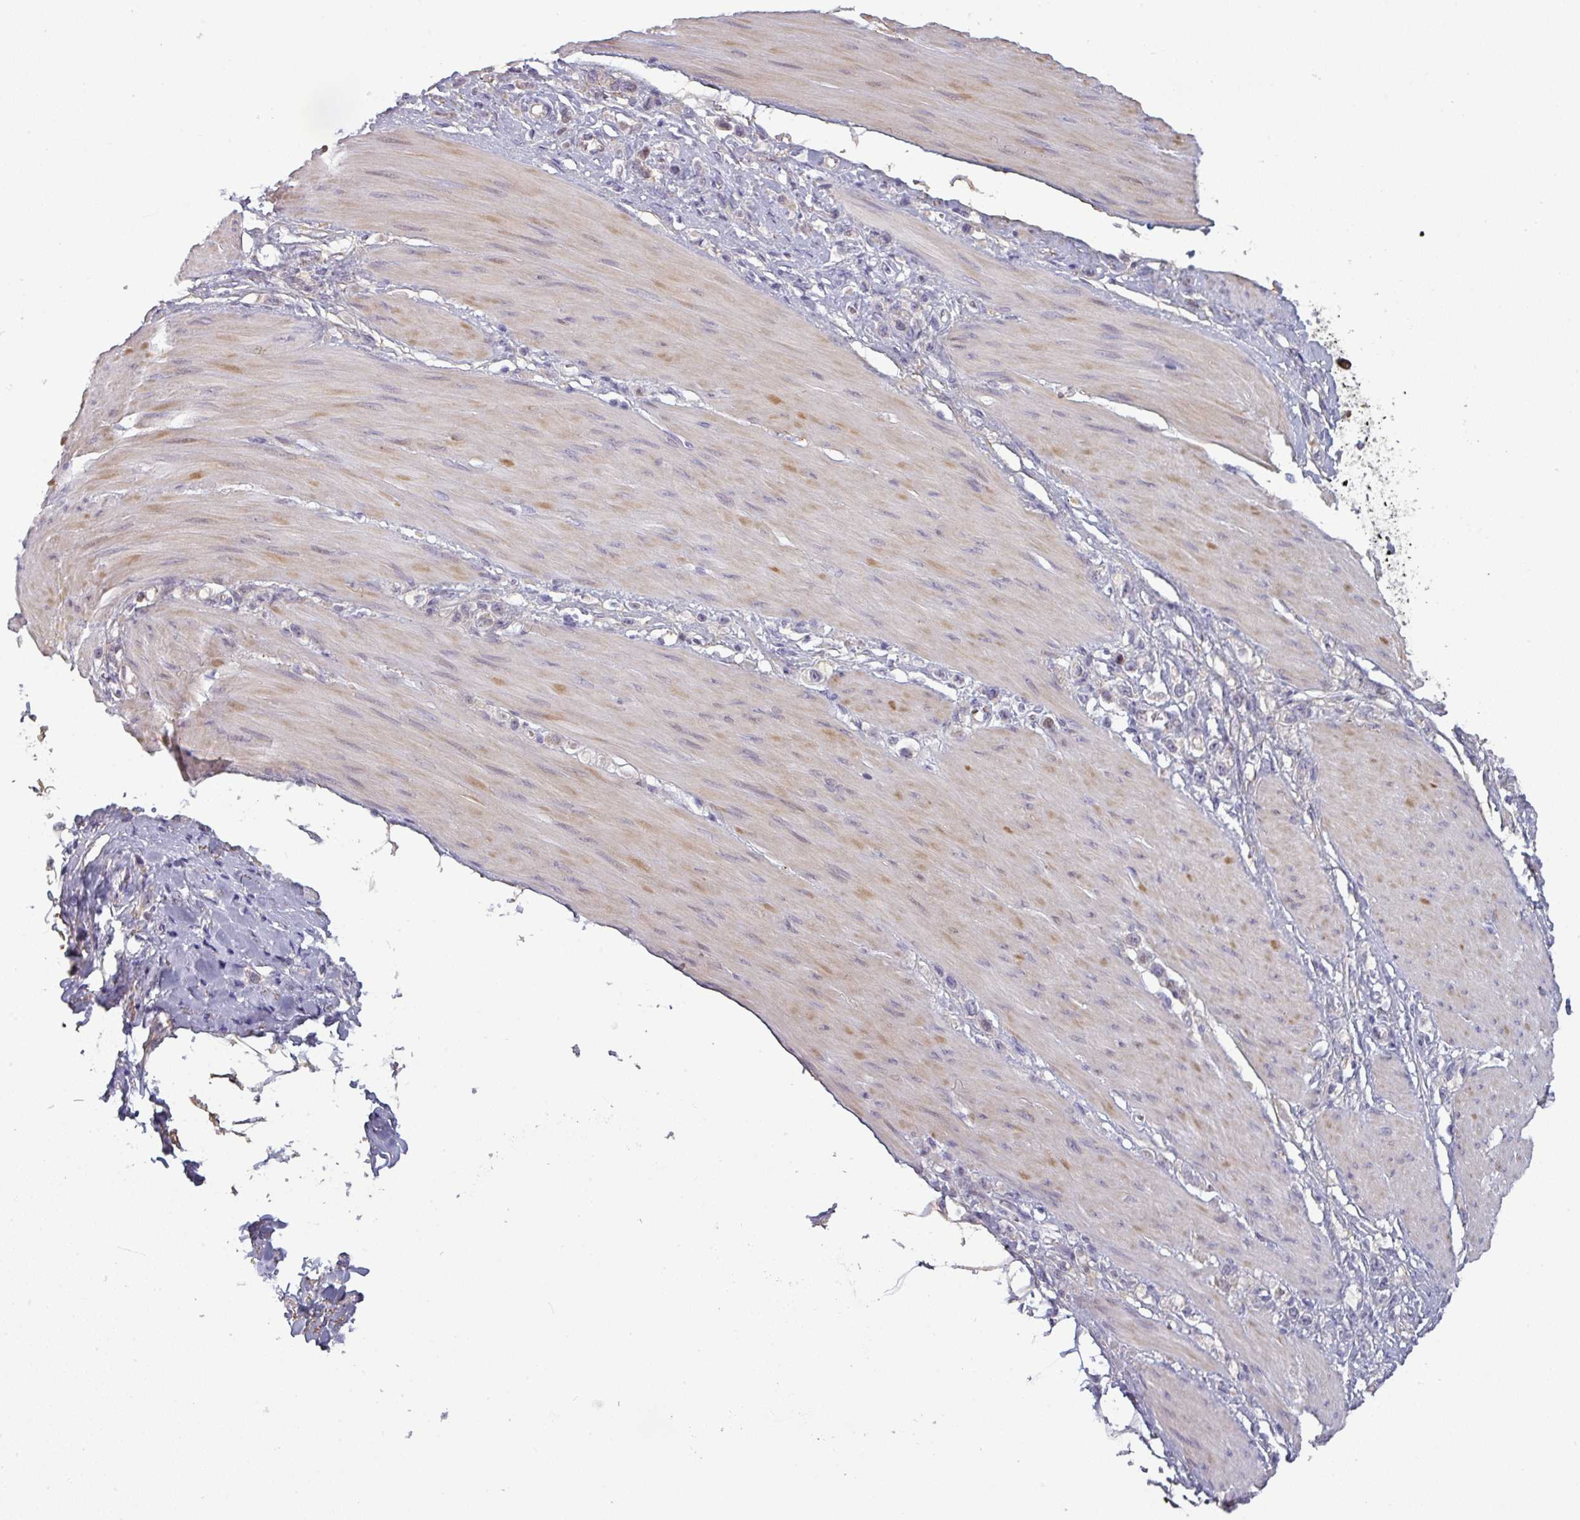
{"staining": {"intensity": "negative", "quantity": "none", "location": "none"}, "tissue": "stomach cancer", "cell_type": "Tumor cells", "image_type": "cancer", "snomed": [{"axis": "morphology", "description": "Adenocarcinoma, NOS"}, {"axis": "topography", "description": "Stomach"}], "caption": "This micrograph is of stomach cancer (adenocarcinoma) stained with IHC to label a protein in brown with the nuclei are counter-stained blue. There is no staining in tumor cells.", "gene": "C2orf16", "patient": {"sex": "female", "age": 65}}